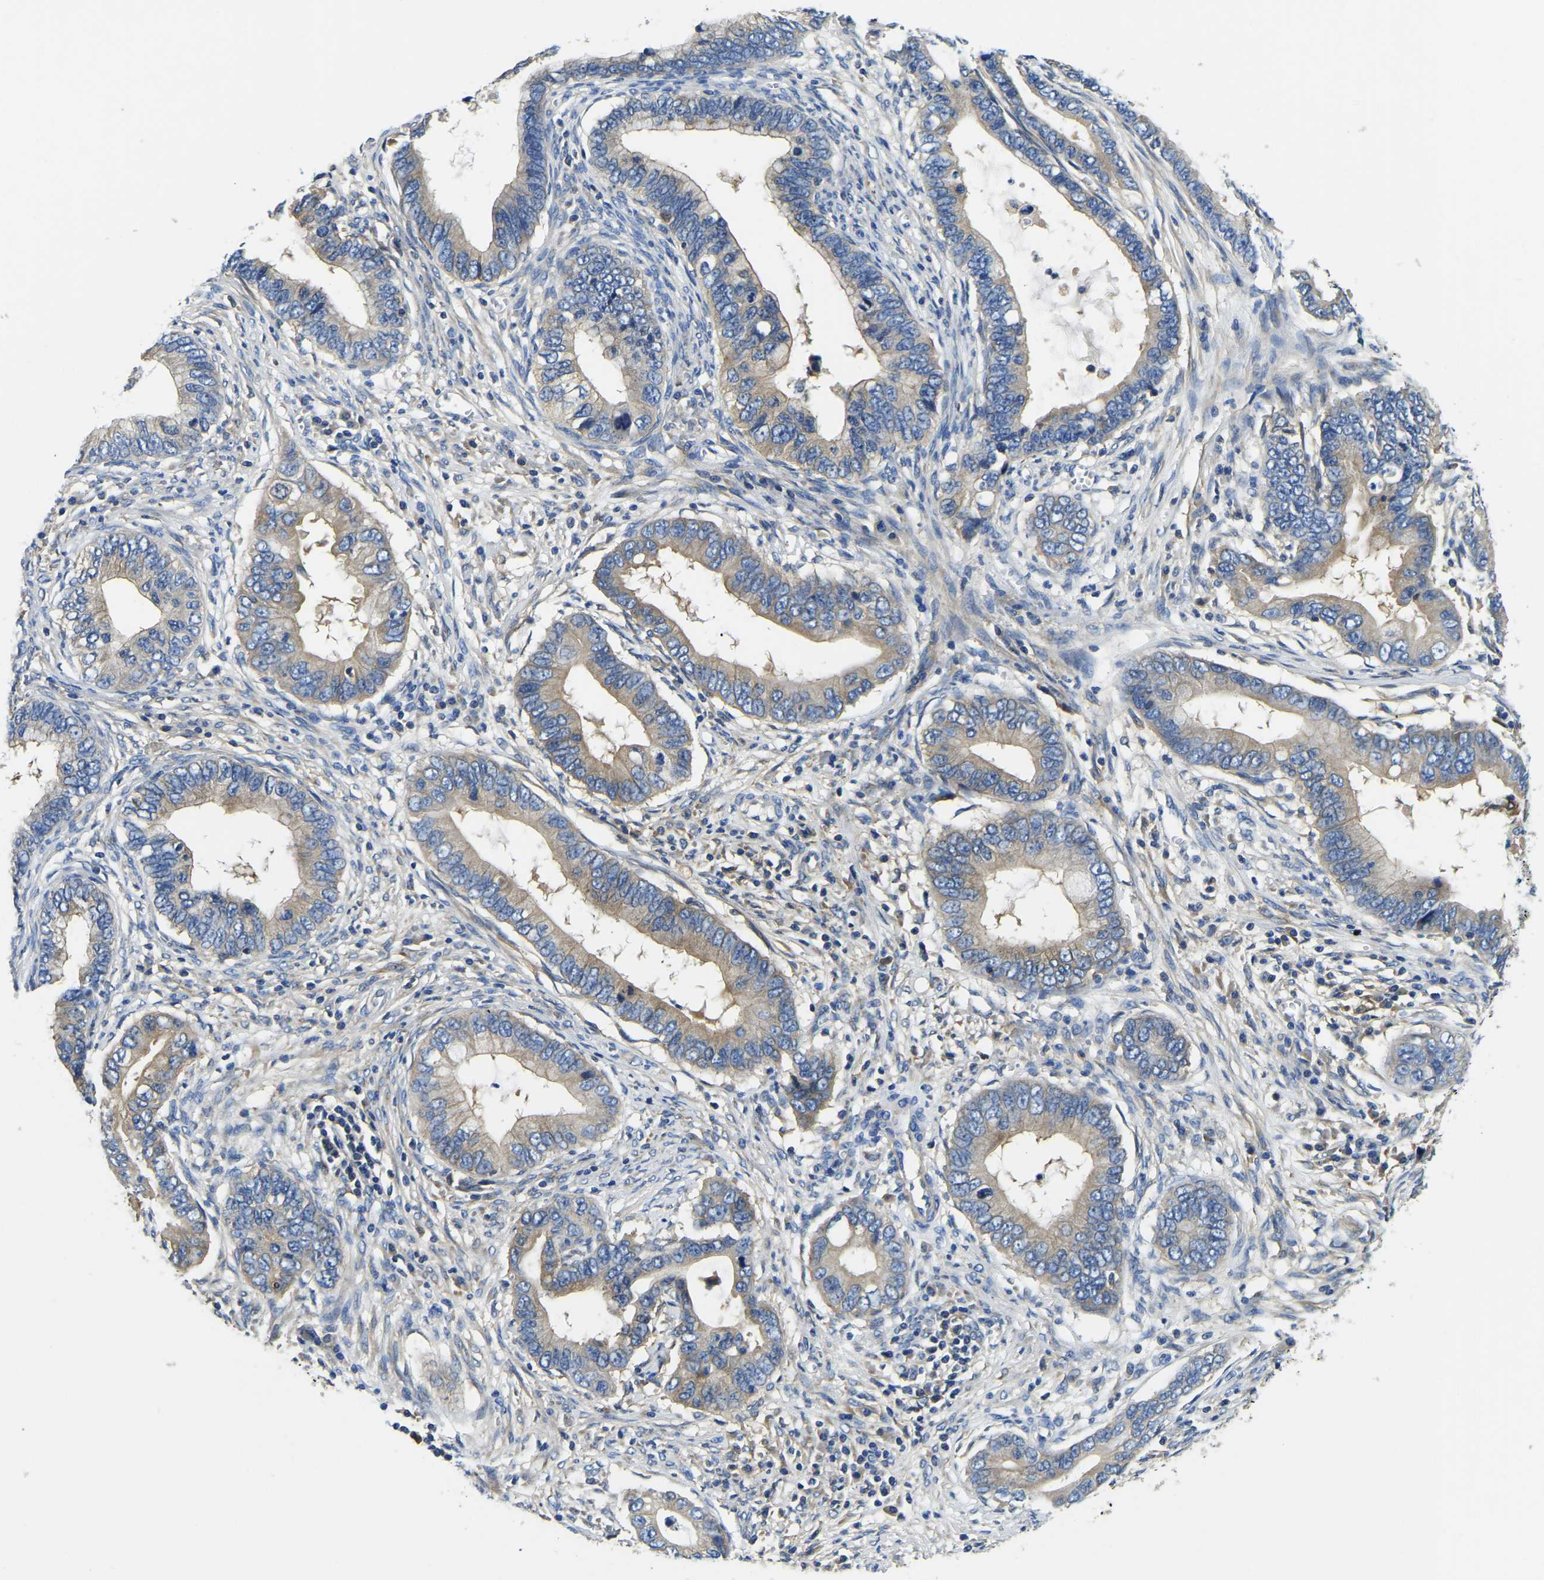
{"staining": {"intensity": "weak", "quantity": ">75%", "location": "cytoplasmic/membranous"}, "tissue": "cervical cancer", "cell_type": "Tumor cells", "image_type": "cancer", "snomed": [{"axis": "morphology", "description": "Adenocarcinoma, NOS"}, {"axis": "topography", "description": "Cervix"}], "caption": "Weak cytoplasmic/membranous protein expression is identified in about >75% of tumor cells in cervical cancer.", "gene": "STAT2", "patient": {"sex": "female", "age": 44}}